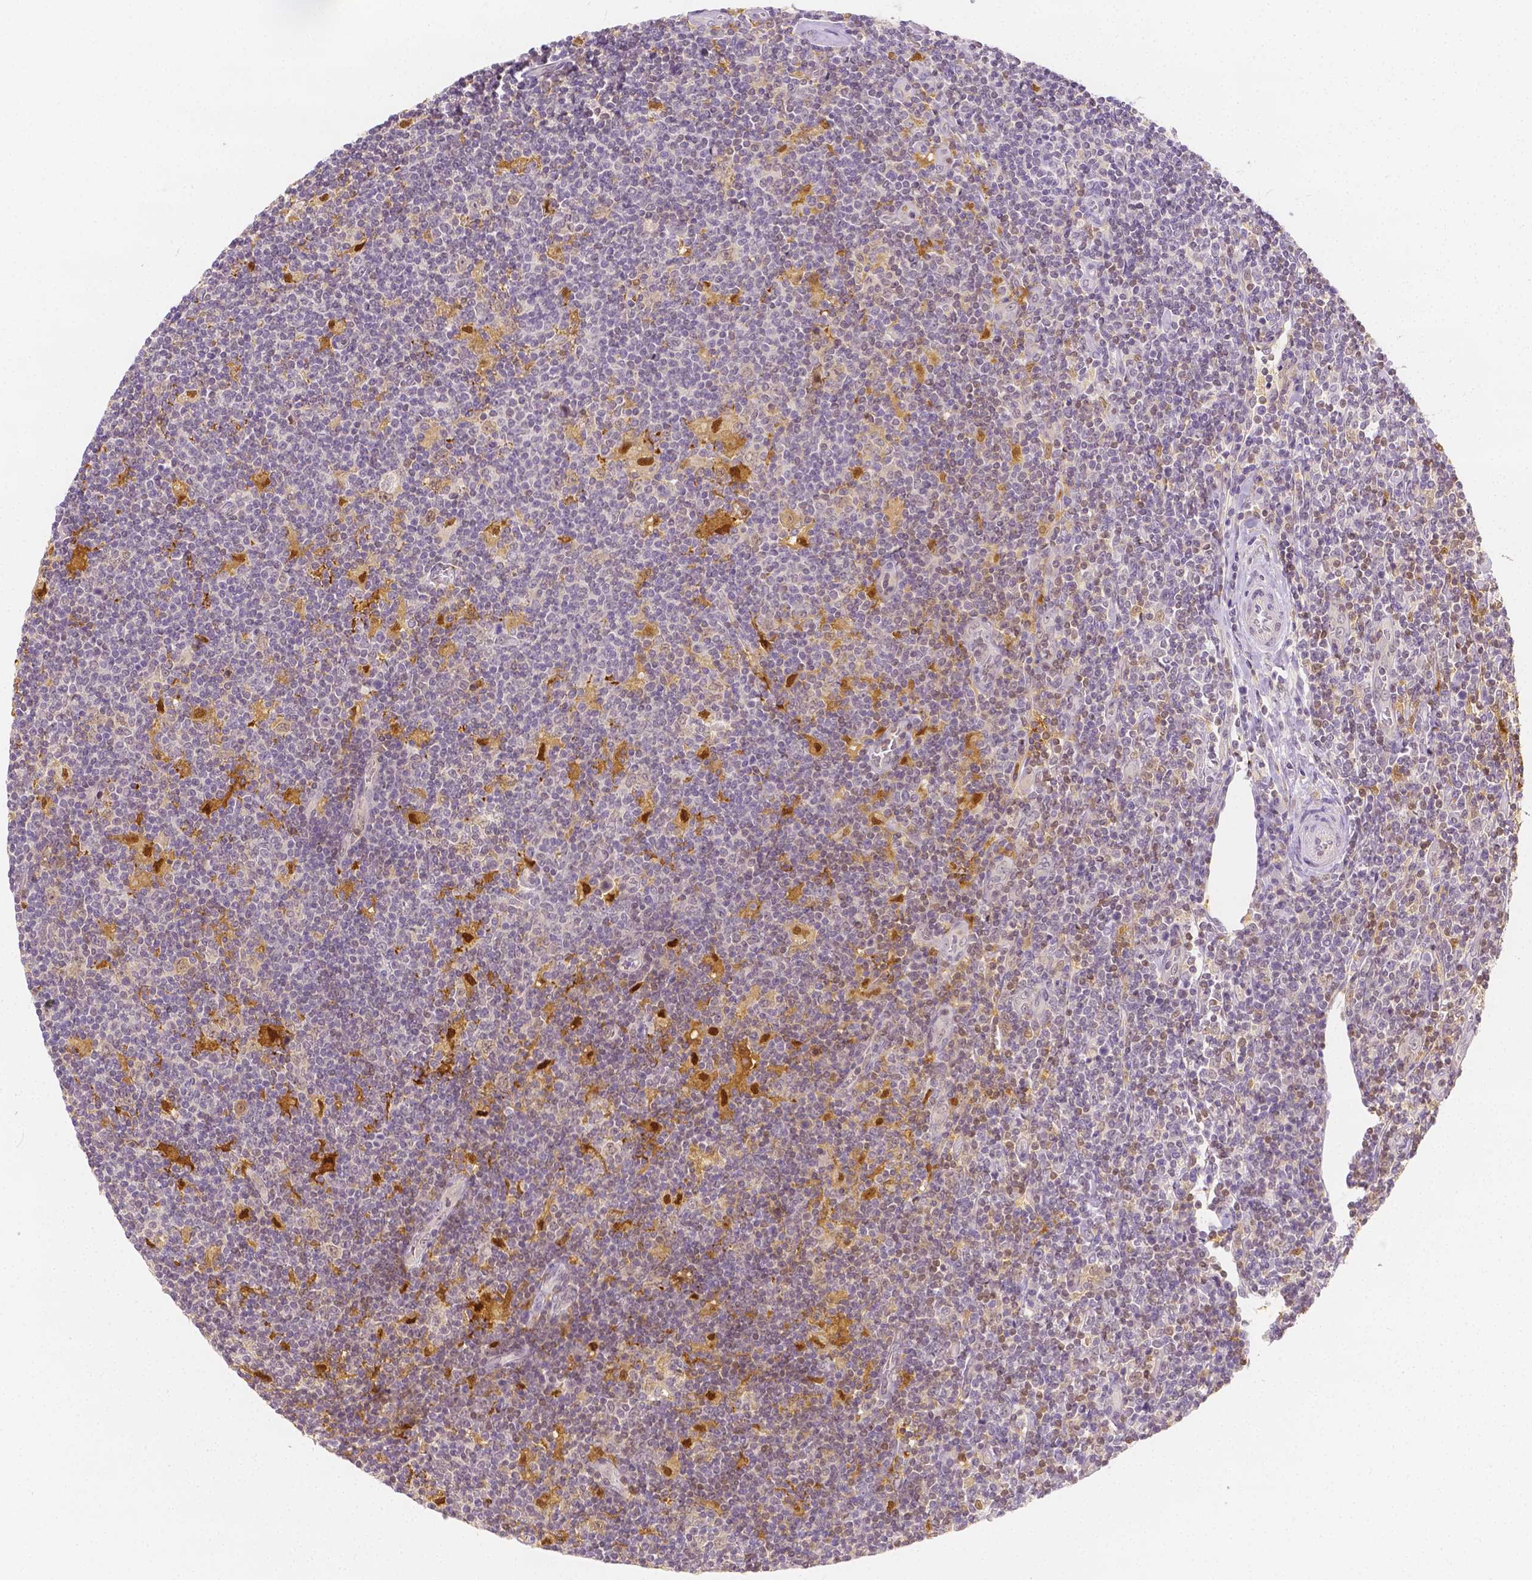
{"staining": {"intensity": "weak", "quantity": "<25%", "location": "cytoplasmic/membranous"}, "tissue": "lymphoma", "cell_type": "Tumor cells", "image_type": "cancer", "snomed": [{"axis": "morphology", "description": "Hodgkin's disease, NOS"}, {"axis": "topography", "description": "Lymph node"}], "caption": "Tumor cells show no significant staining in lymphoma.", "gene": "SGTB", "patient": {"sex": "male", "age": 40}}